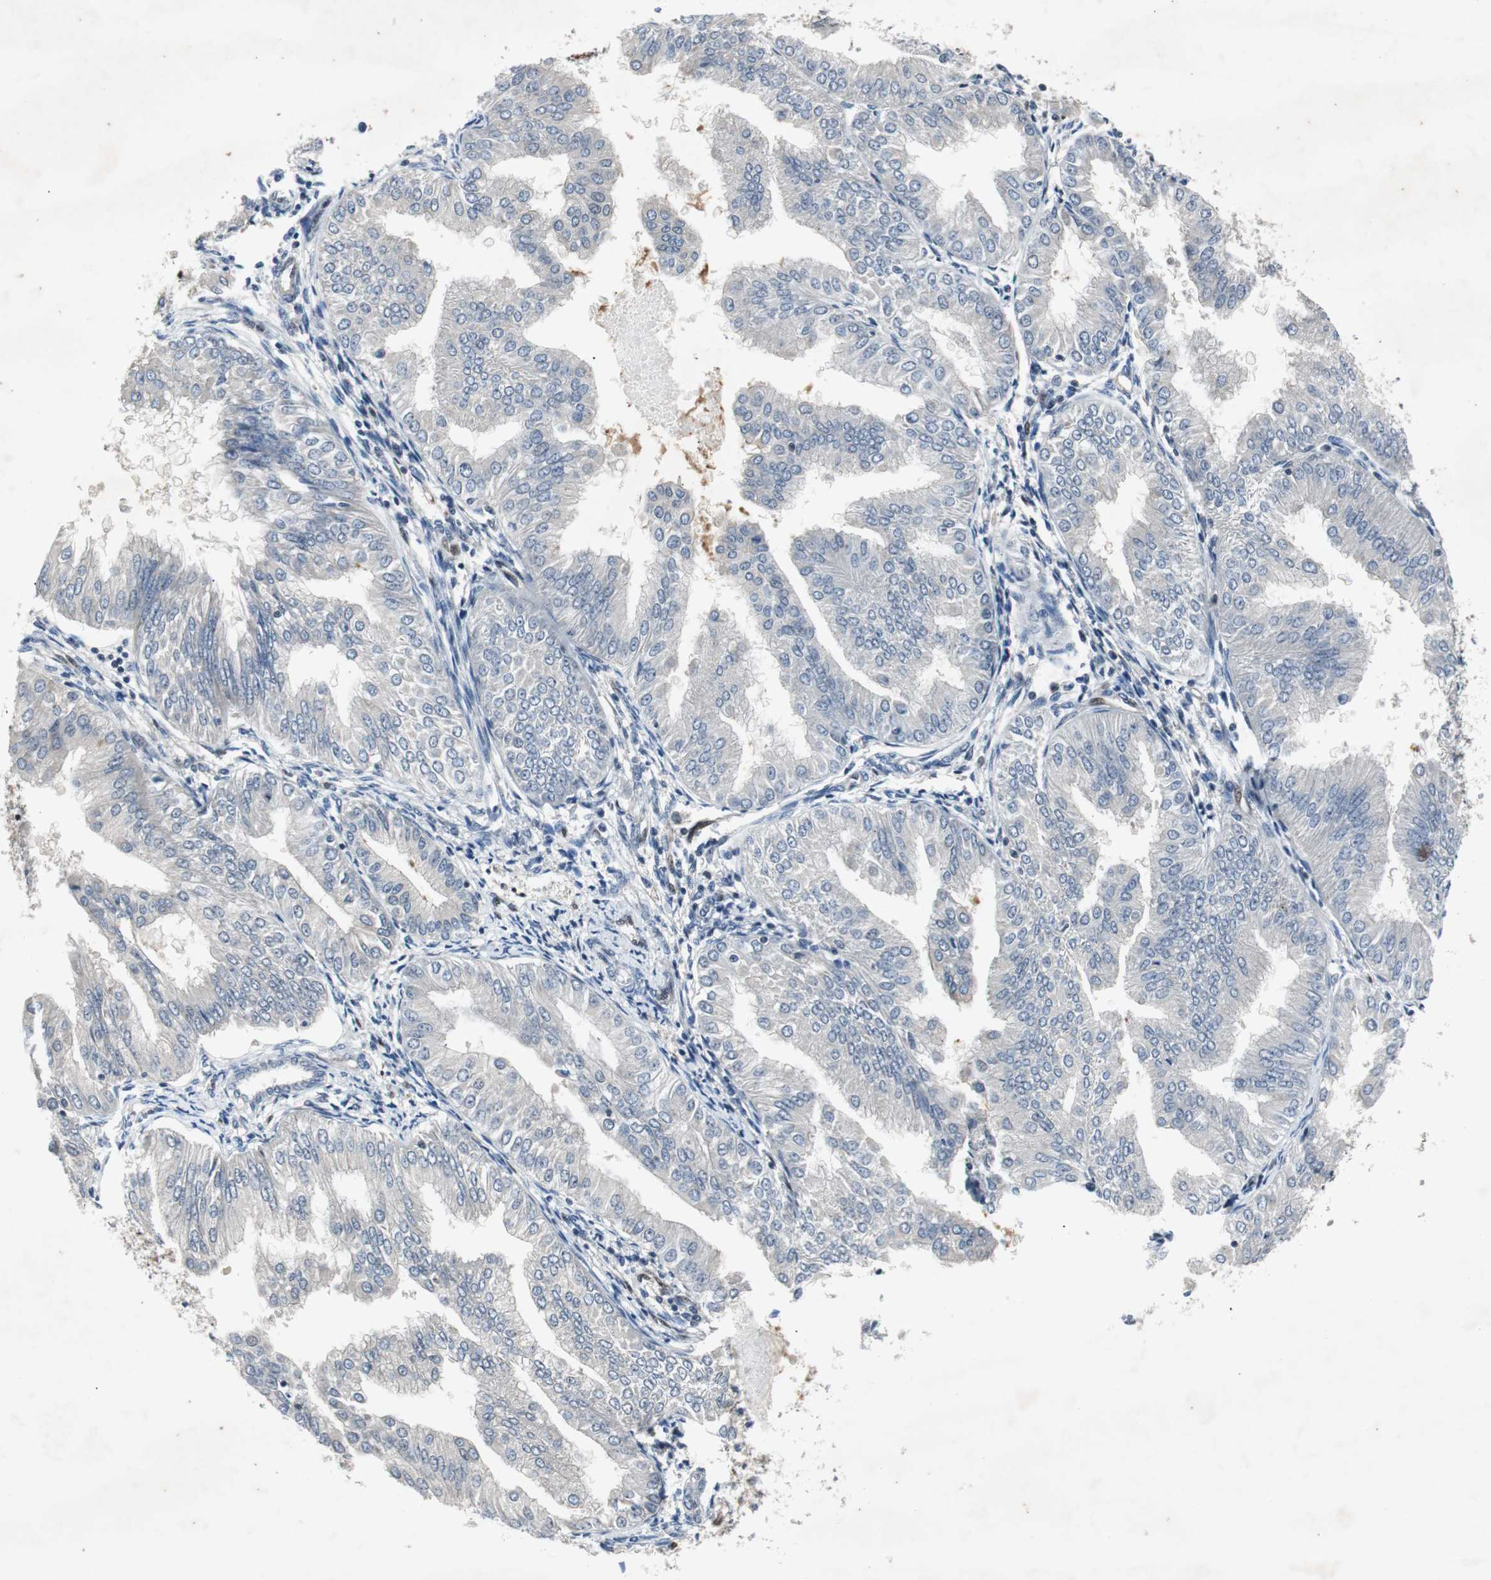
{"staining": {"intensity": "negative", "quantity": "none", "location": "none"}, "tissue": "endometrial cancer", "cell_type": "Tumor cells", "image_type": "cancer", "snomed": [{"axis": "morphology", "description": "Adenocarcinoma, NOS"}, {"axis": "topography", "description": "Endometrium"}], "caption": "DAB immunohistochemical staining of human endometrial adenocarcinoma demonstrates no significant staining in tumor cells. The staining is performed using DAB brown chromogen with nuclei counter-stained in using hematoxylin.", "gene": "SMAD1", "patient": {"sex": "female", "age": 53}}